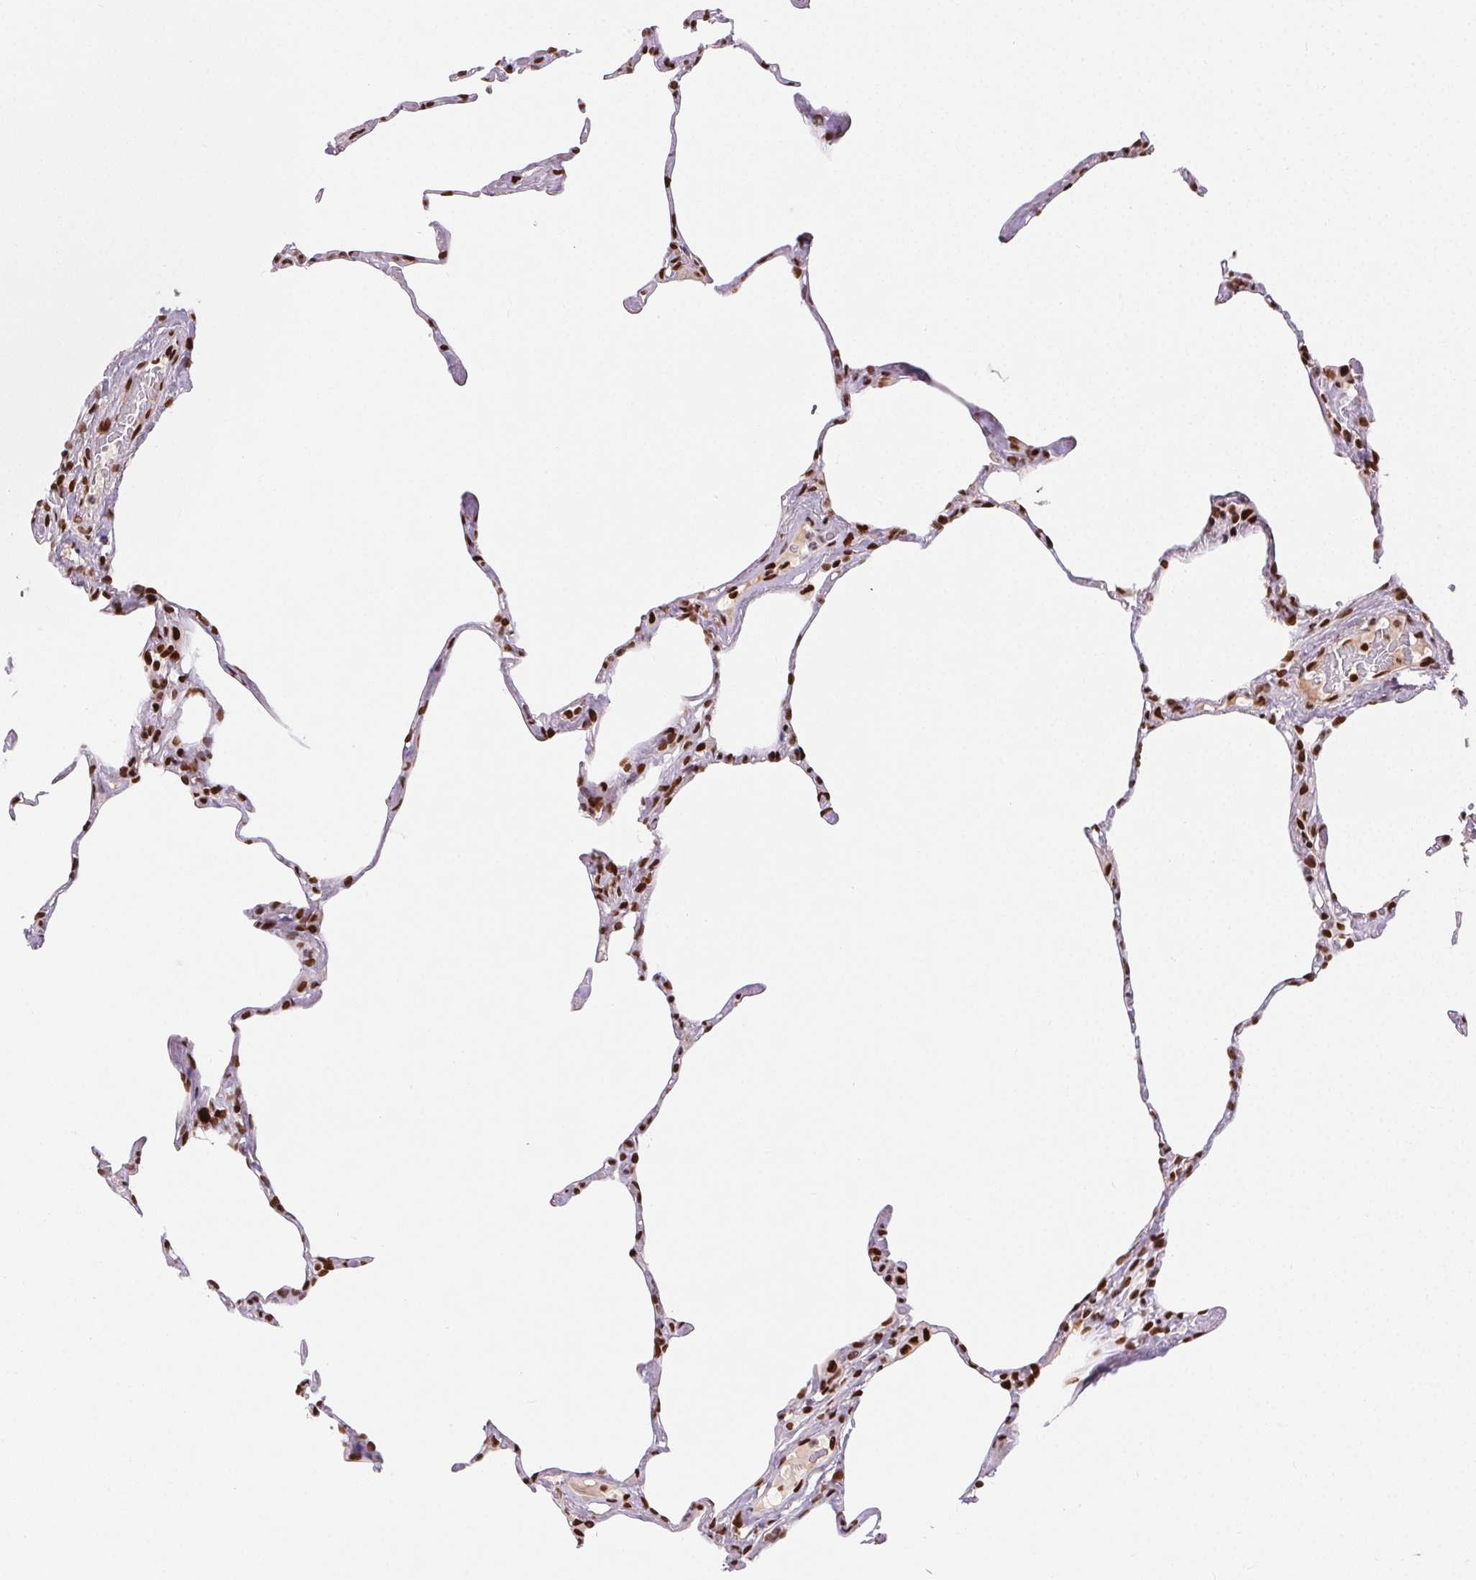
{"staining": {"intensity": "strong", "quantity": "25%-75%", "location": "nuclear"}, "tissue": "lung", "cell_type": "Alveolar cells", "image_type": "normal", "snomed": [{"axis": "morphology", "description": "Normal tissue, NOS"}, {"axis": "topography", "description": "Lung"}], "caption": "Immunohistochemical staining of unremarkable lung shows strong nuclear protein positivity in approximately 25%-75% of alveolar cells.", "gene": "ZNF80", "patient": {"sex": "male", "age": 65}}